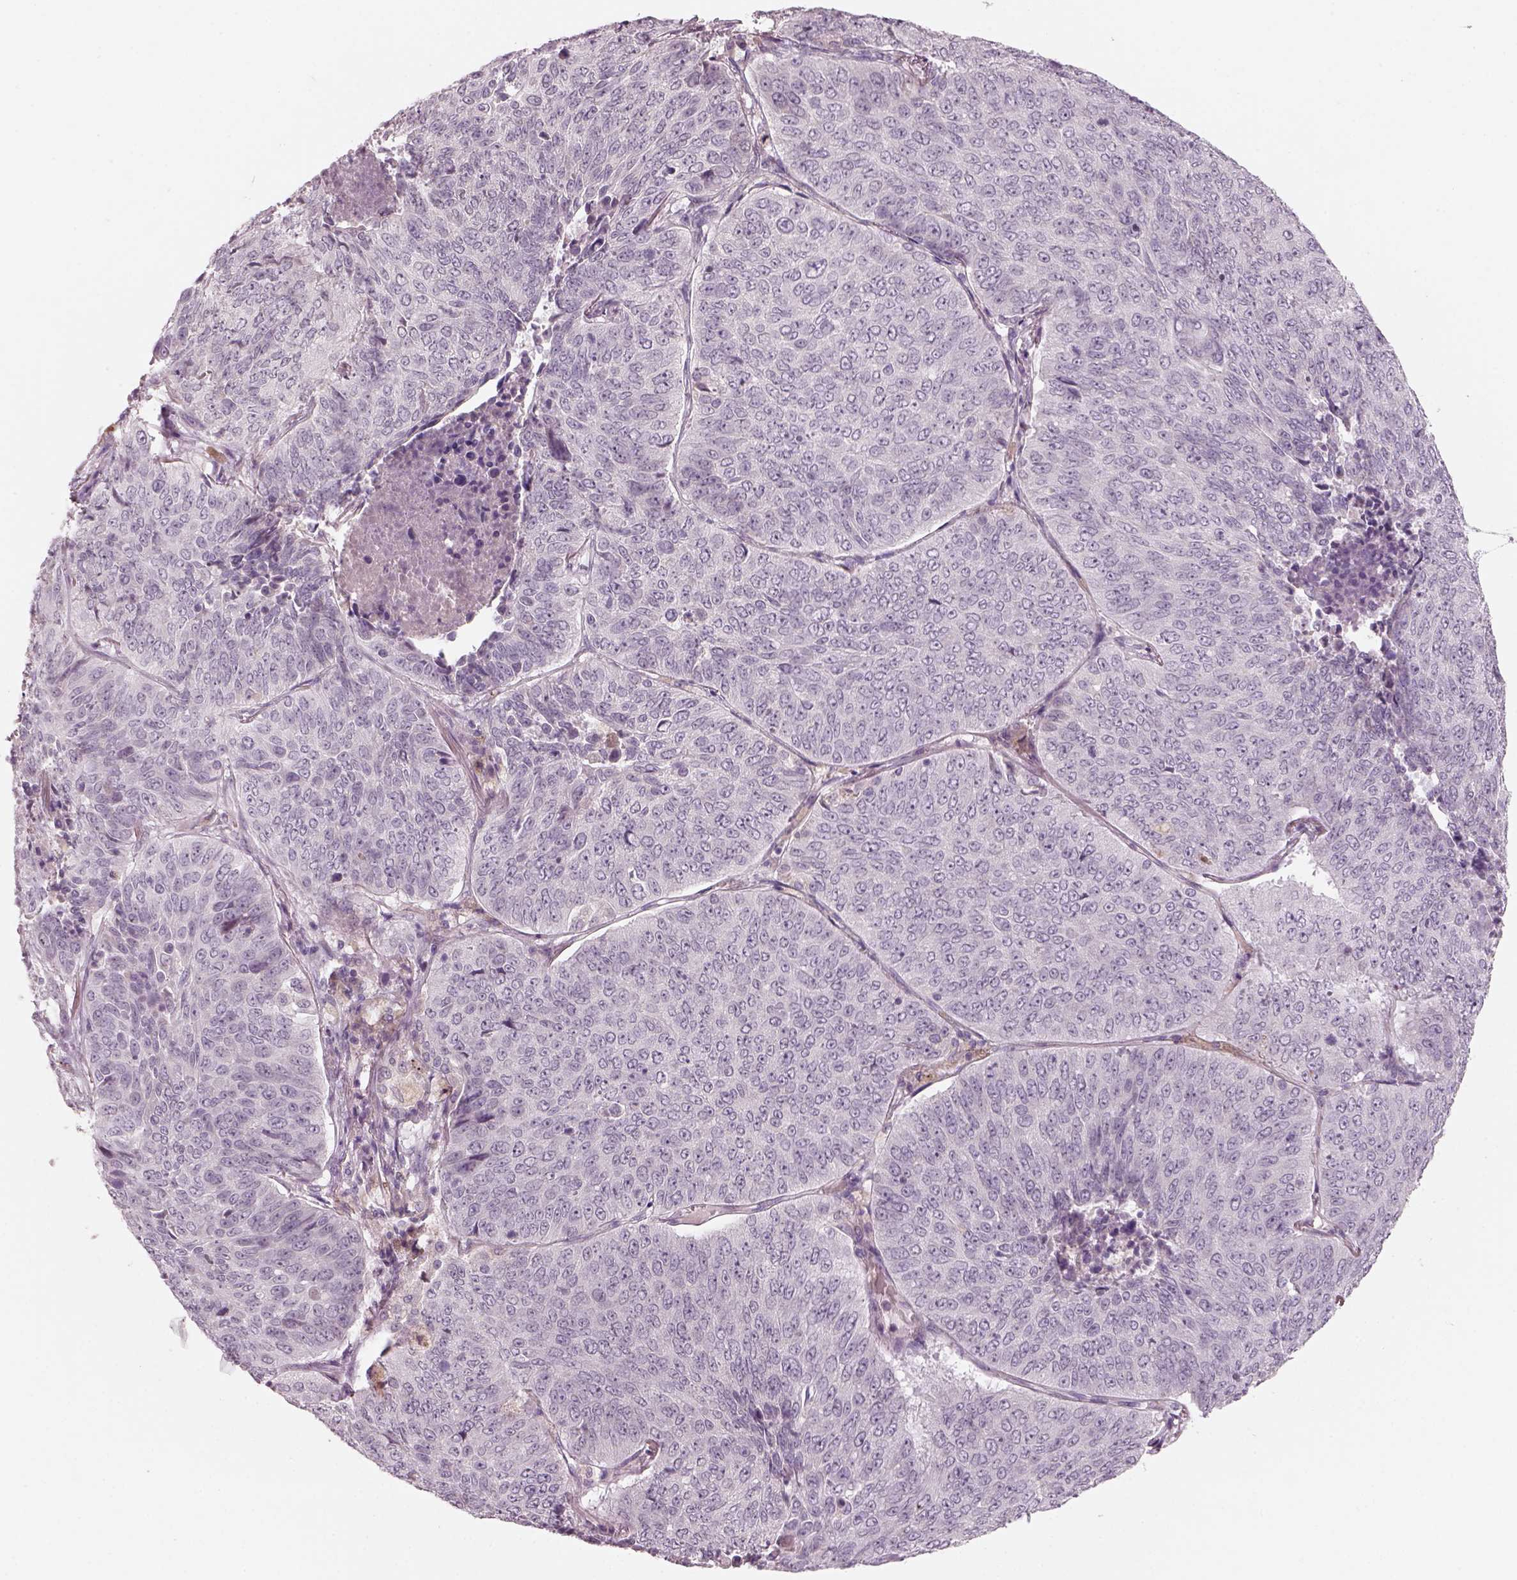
{"staining": {"intensity": "negative", "quantity": "none", "location": "none"}, "tissue": "lung cancer", "cell_type": "Tumor cells", "image_type": "cancer", "snomed": [{"axis": "morphology", "description": "Normal tissue, NOS"}, {"axis": "morphology", "description": "Squamous cell carcinoma, NOS"}, {"axis": "topography", "description": "Bronchus"}, {"axis": "topography", "description": "Lung"}], "caption": "High power microscopy photomicrograph of an IHC photomicrograph of lung squamous cell carcinoma, revealing no significant positivity in tumor cells.", "gene": "PENK", "patient": {"sex": "male", "age": 64}}